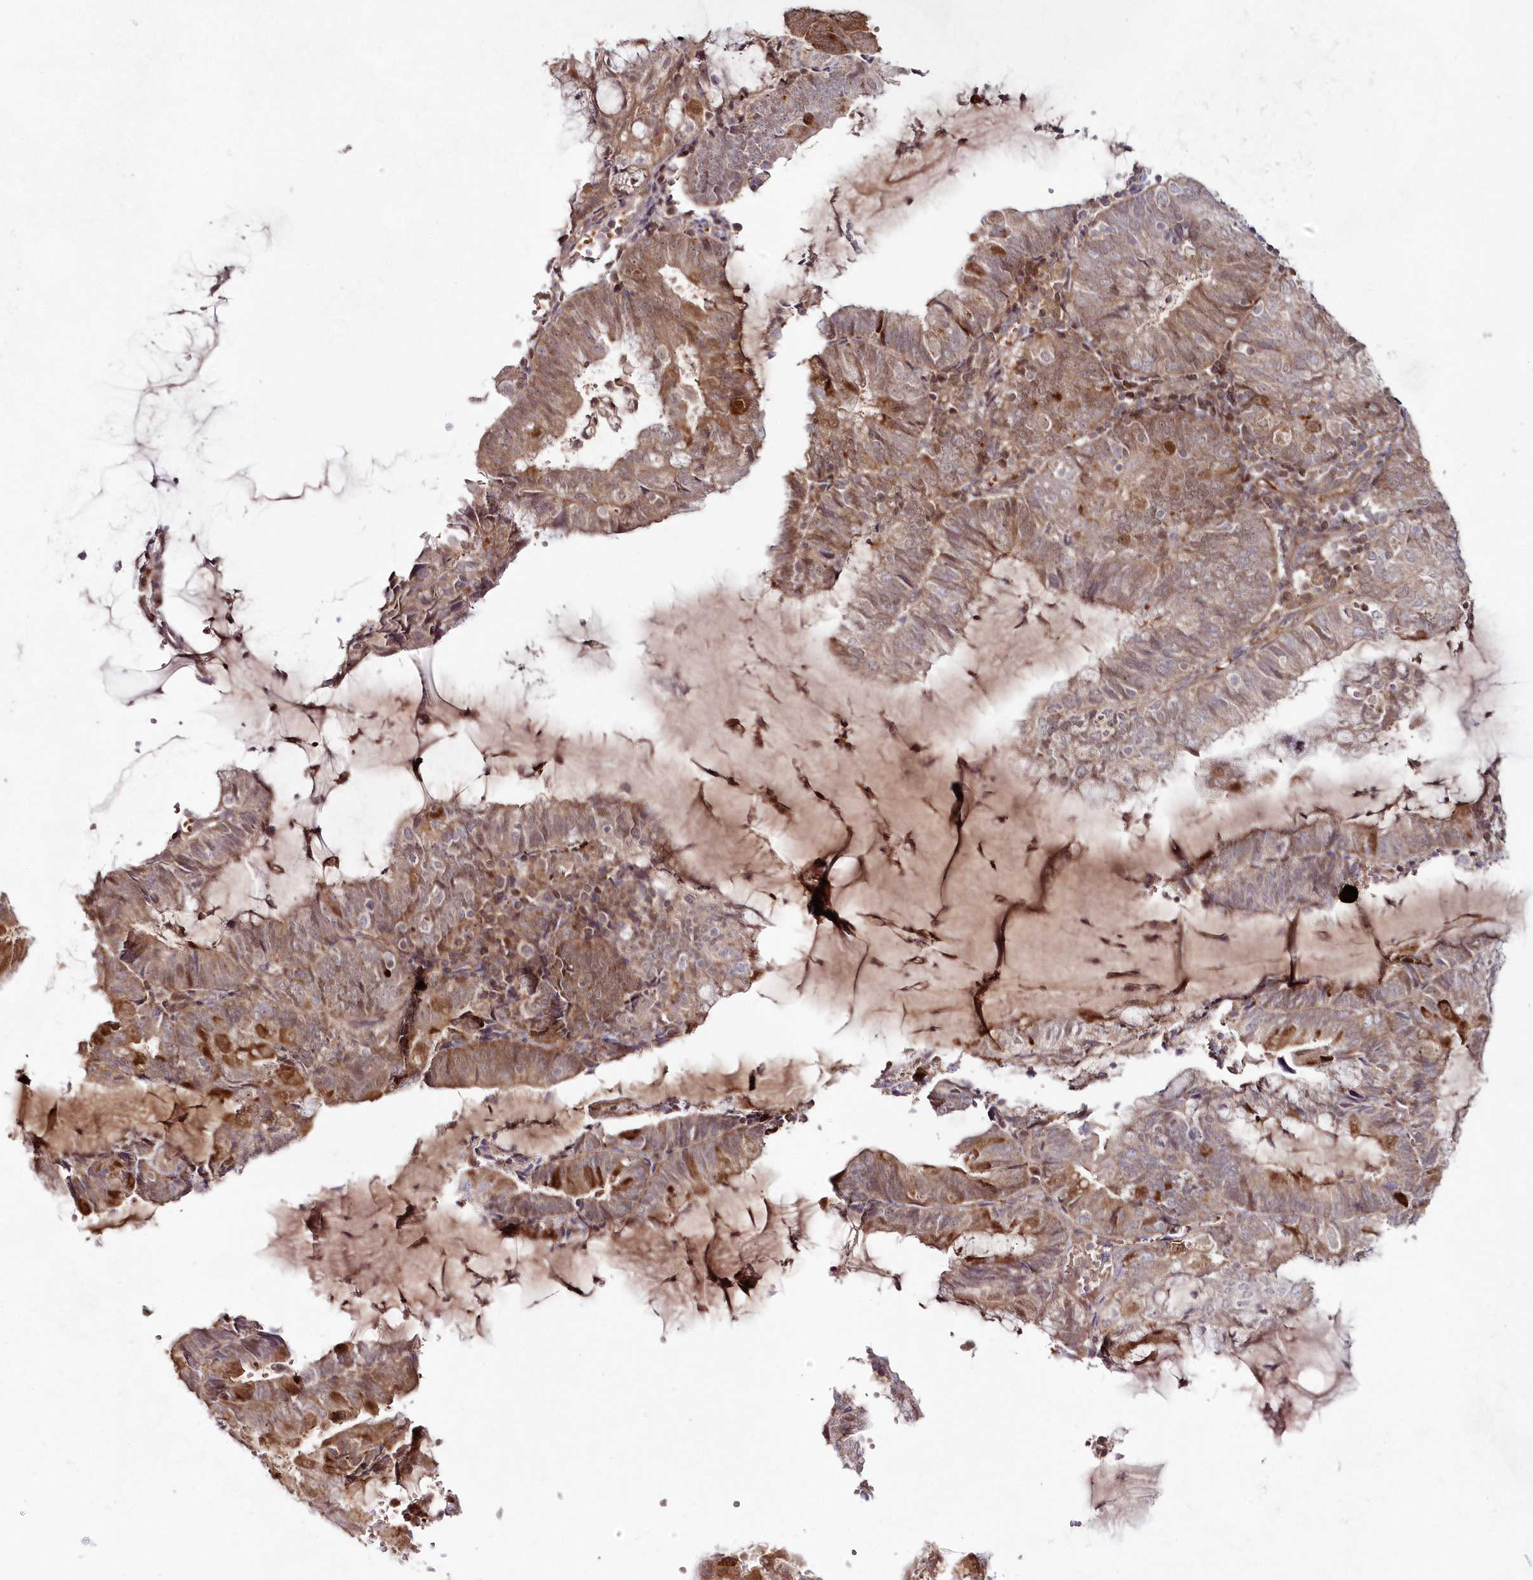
{"staining": {"intensity": "moderate", "quantity": "<25%", "location": "cytoplasmic/membranous"}, "tissue": "endometrial cancer", "cell_type": "Tumor cells", "image_type": "cancer", "snomed": [{"axis": "morphology", "description": "Adenocarcinoma, NOS"}, {"axis": "topography", "description": "Endometrium"}], "caption": "Immunohistochemistry (IHC) micrograph of neoplastic tissue: human endometrial cancer (adenocarcinoma) stained using immunohistochemistry (IHC) exhibits low levels of moderate protein expression localized specifically in the cytoplasmic/membranous of tumor cells, appearing as a cytoplasmic/membranous brown color.", "gene": "IMPA1", "patient": {"sex": "female", "age": 81}}